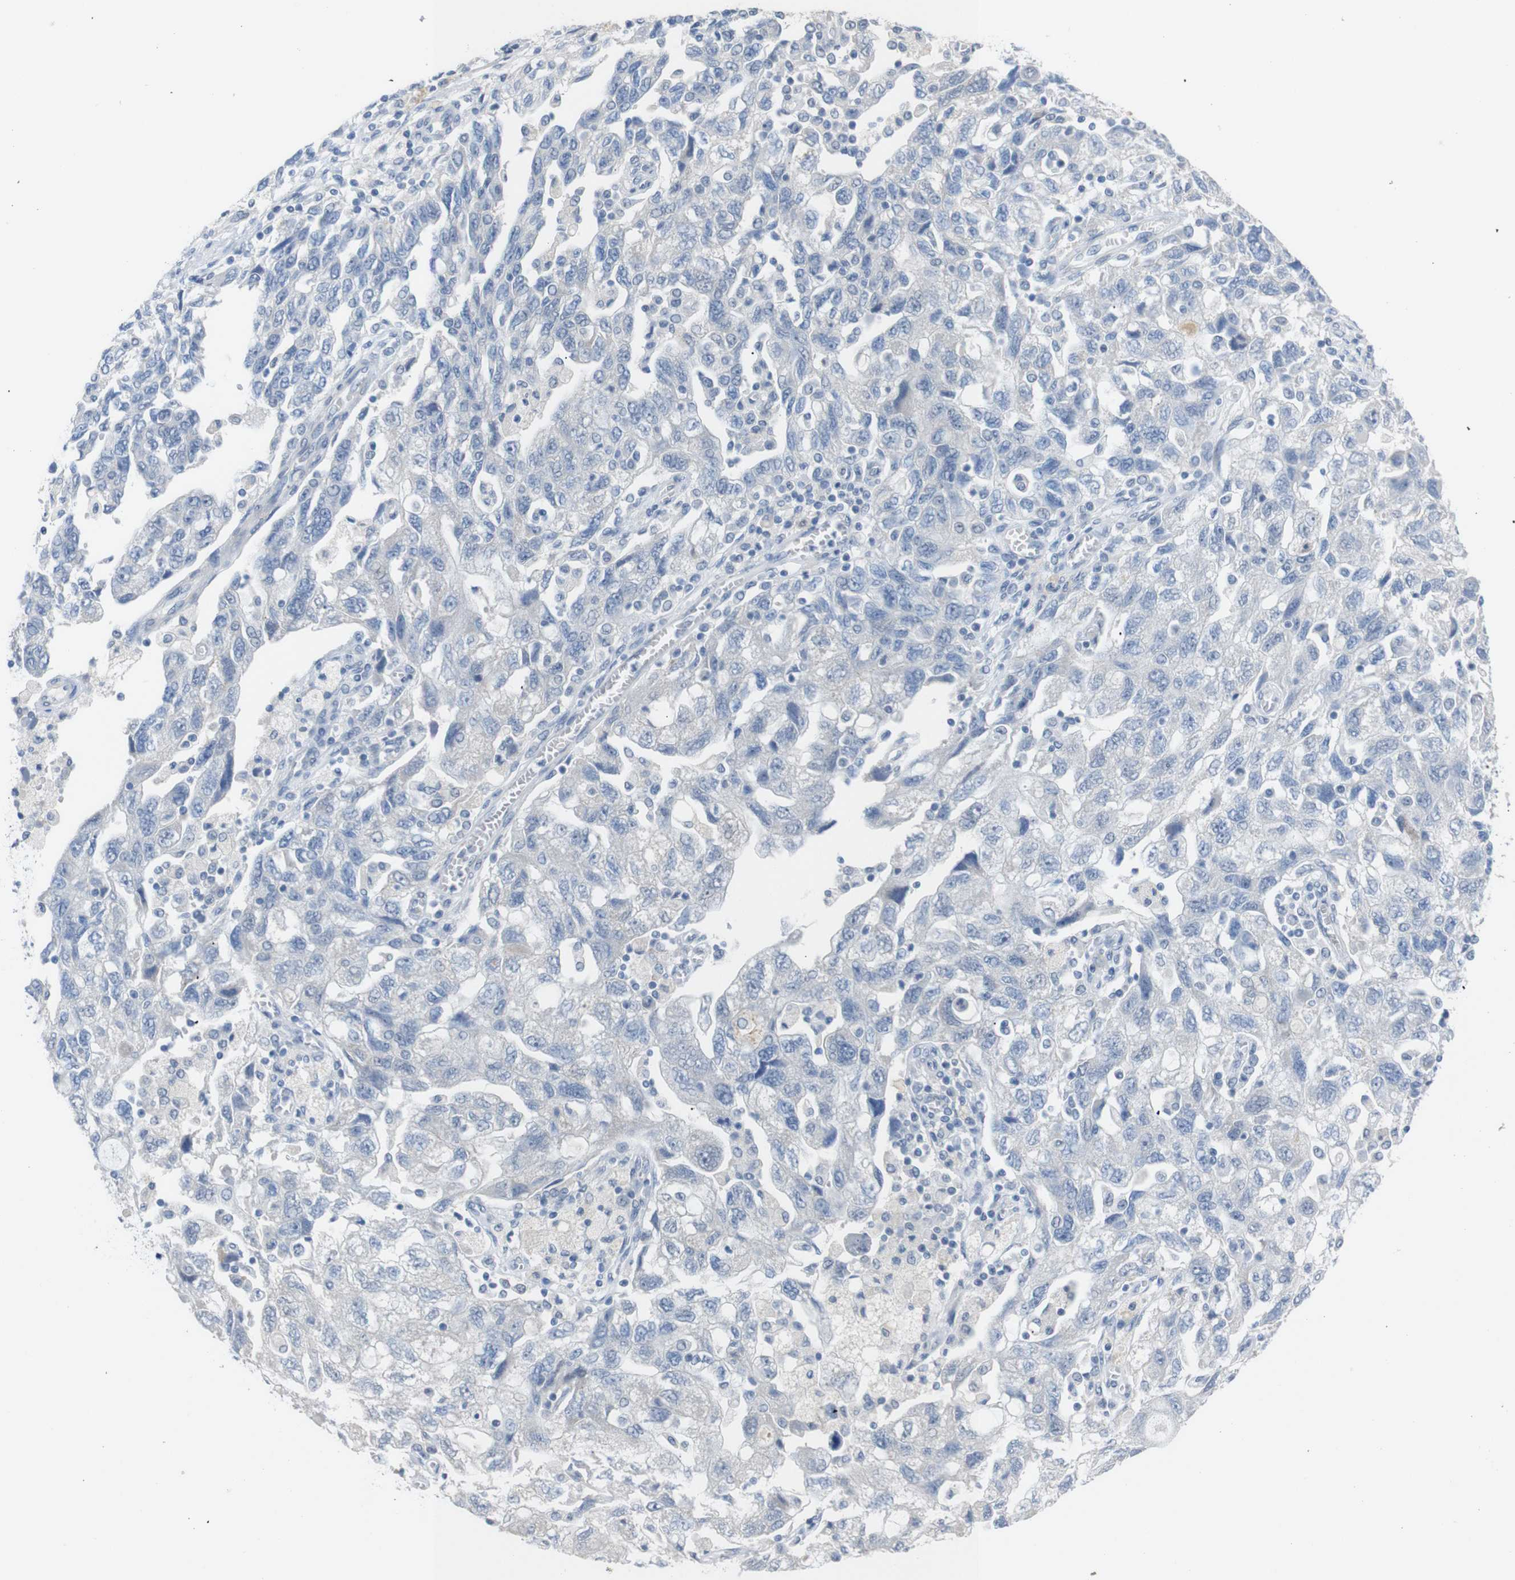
{"staining": {"intensity": "negative", "quantity": "none", "location": "none"}, "tissue": "ovarian cancer", "cell_type": "Tumor cells", "image_type": "cancer", "snomed": [{"axis": "morphology", "description": "Carcinoma, NOS"}, {"axis": "morphology", "description": "Cystadenocarcinoma, serous, NOS"}, {"axis": "topography", "description": "Ovary"}], "caption": "The image displays no staining of tumor cells in ovarian cancer (carcinoma).", "gene": "CHRM5", "patient": {"sex": "female", "age": 69}}